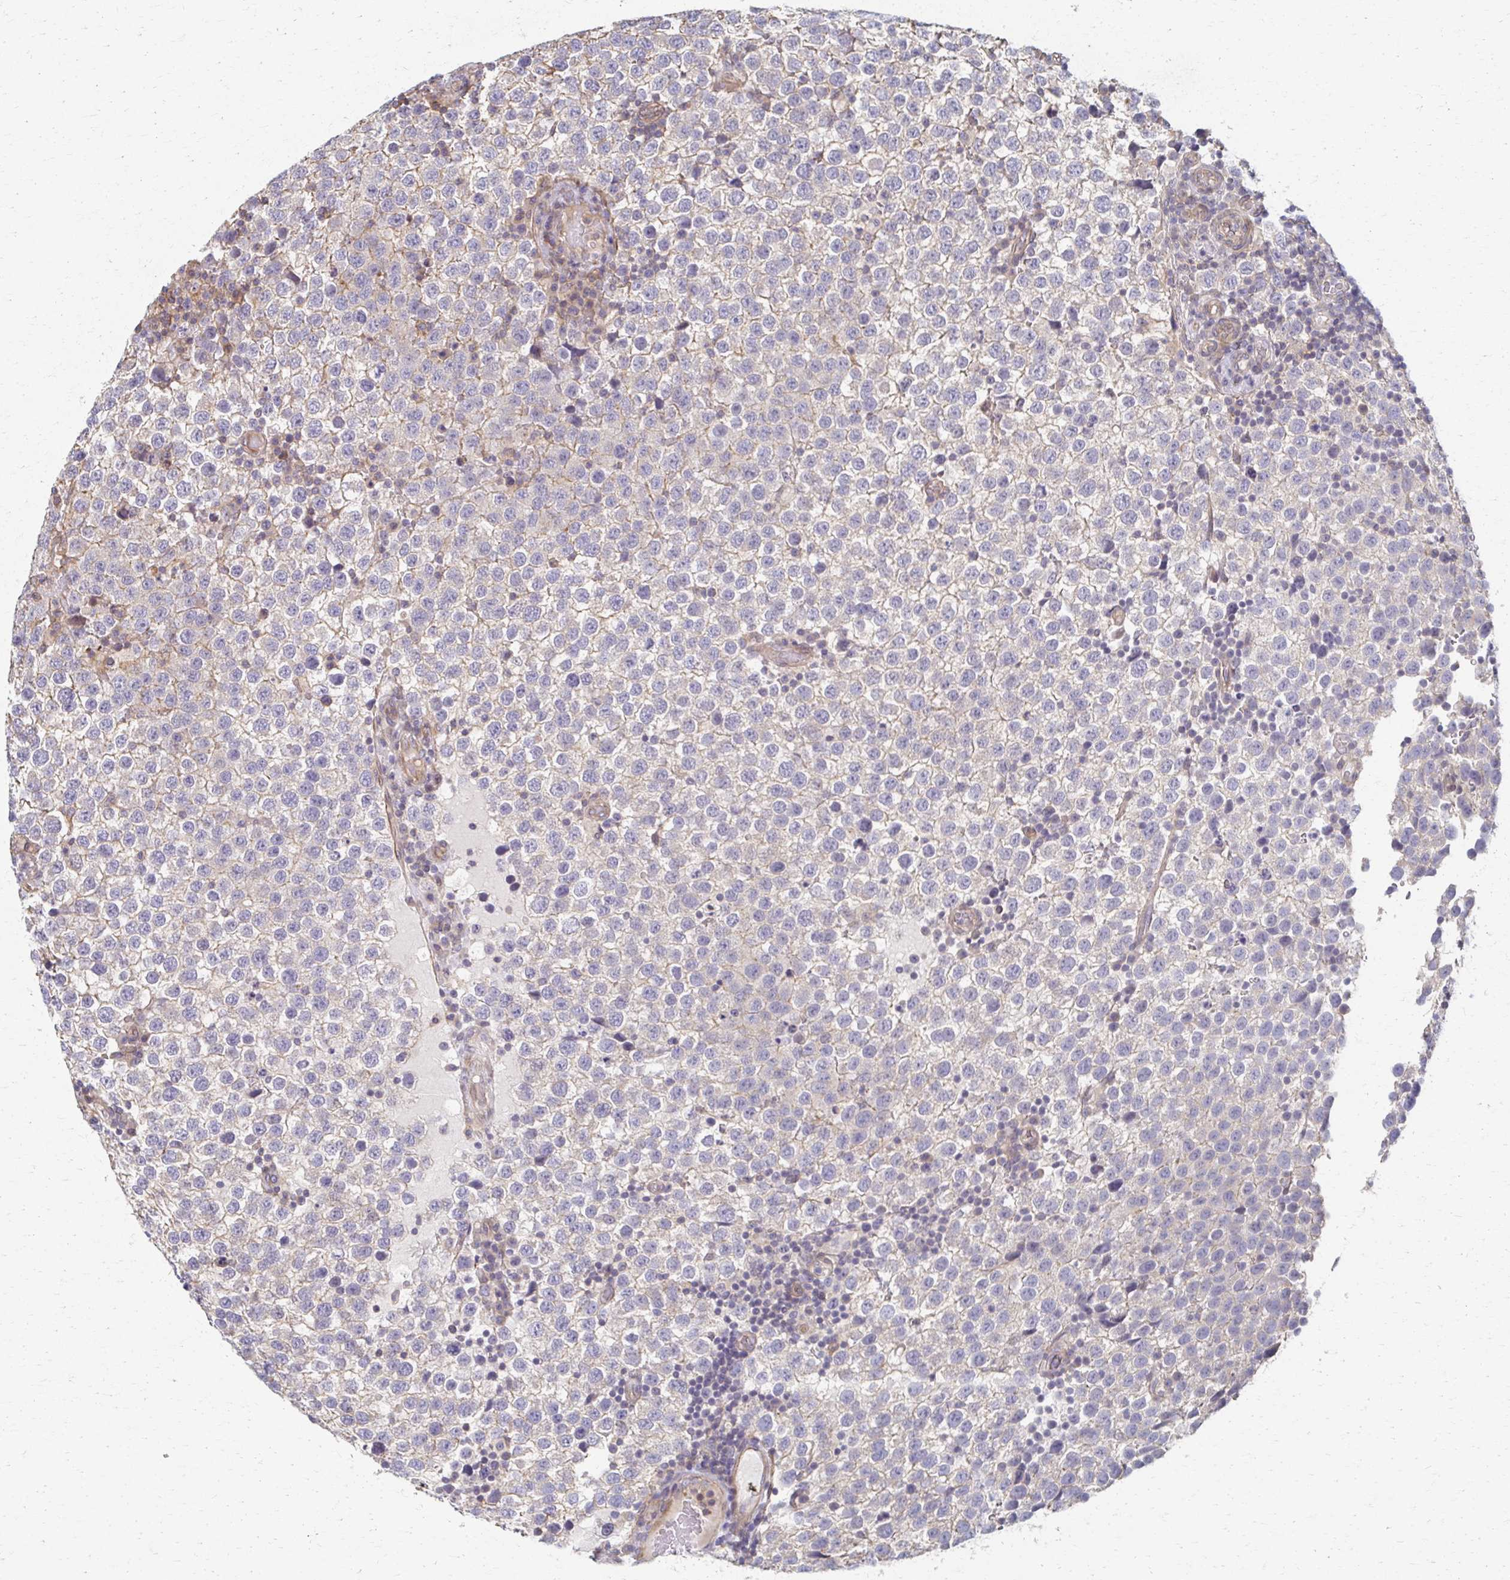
{"staining": {"intensity": "negative", "quantity": "none", "location": "none"}, "tissue": "testis cancer", "cell_type": "Tumor cells", "image_type": "cancer", "snomed": [{"axis": "morphology", "description": "Seminoma, NOS"}, {"axis": "topography", "description": "Testis"}], "caption": "DAB immunohistochemical staining of human testis cancer shows no significant staining in tumor cells.", "gene": "EOLA2", "patient": {"sex": "male", "age": 34}}